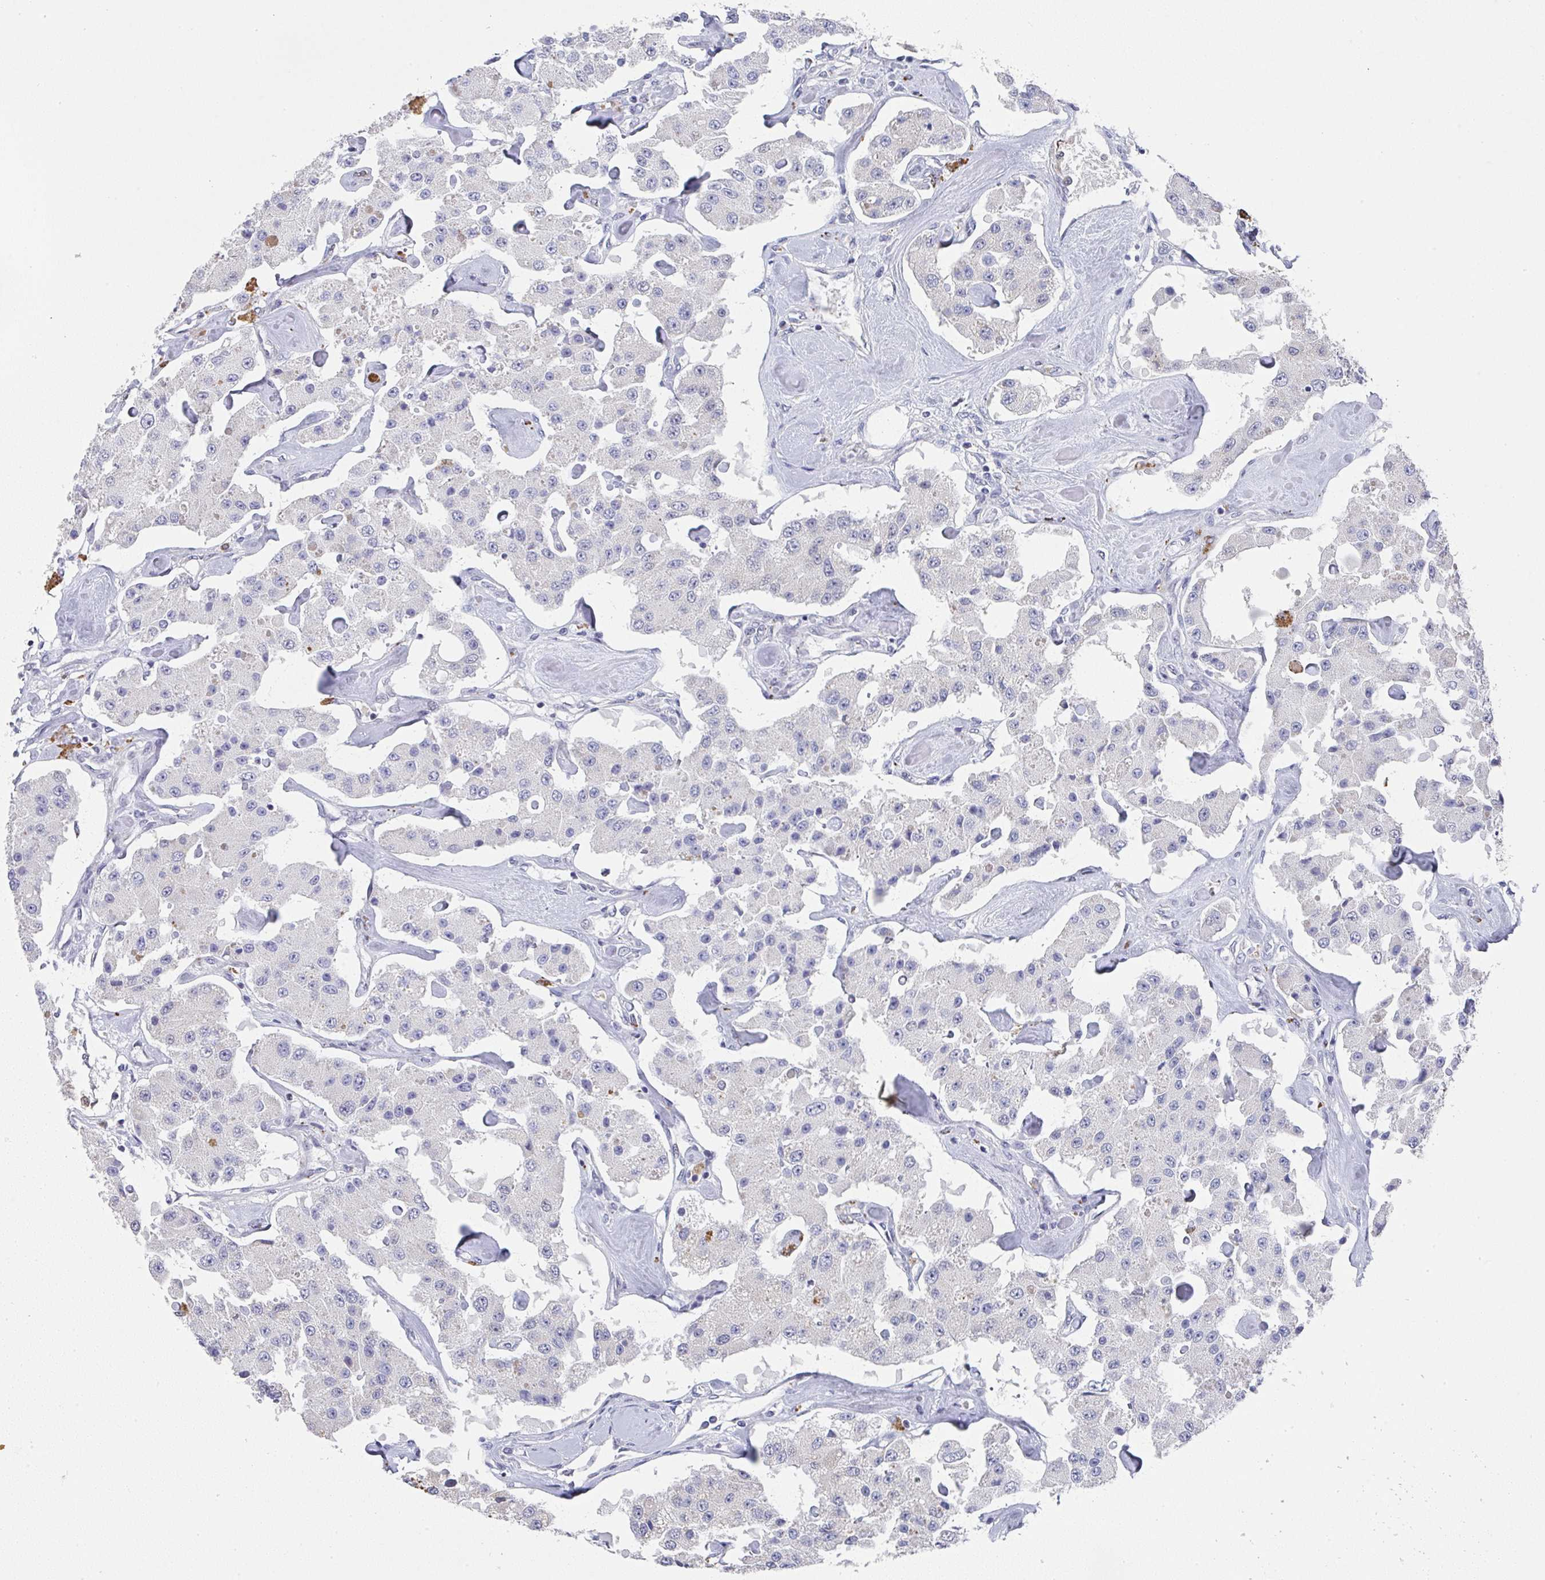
{"staining": {"intensity": "negative", "quantity": "none", "location": "none"}, "tissue": "carcinoid", "cell_type": "Tumor cells", "image_type": "cancer", "snomed": [{"axis": "morphology", "description": "Carcinoid, malignant, NOS"}, {"axis": "topography", "description": "Pancreas"}], "caption": "A histopathology image of malignant carcinoid stained for a protein reveals no brown staining in tumor cells.", "gene": "NCF1", "patient": {"sex": "male", "age": 41}}